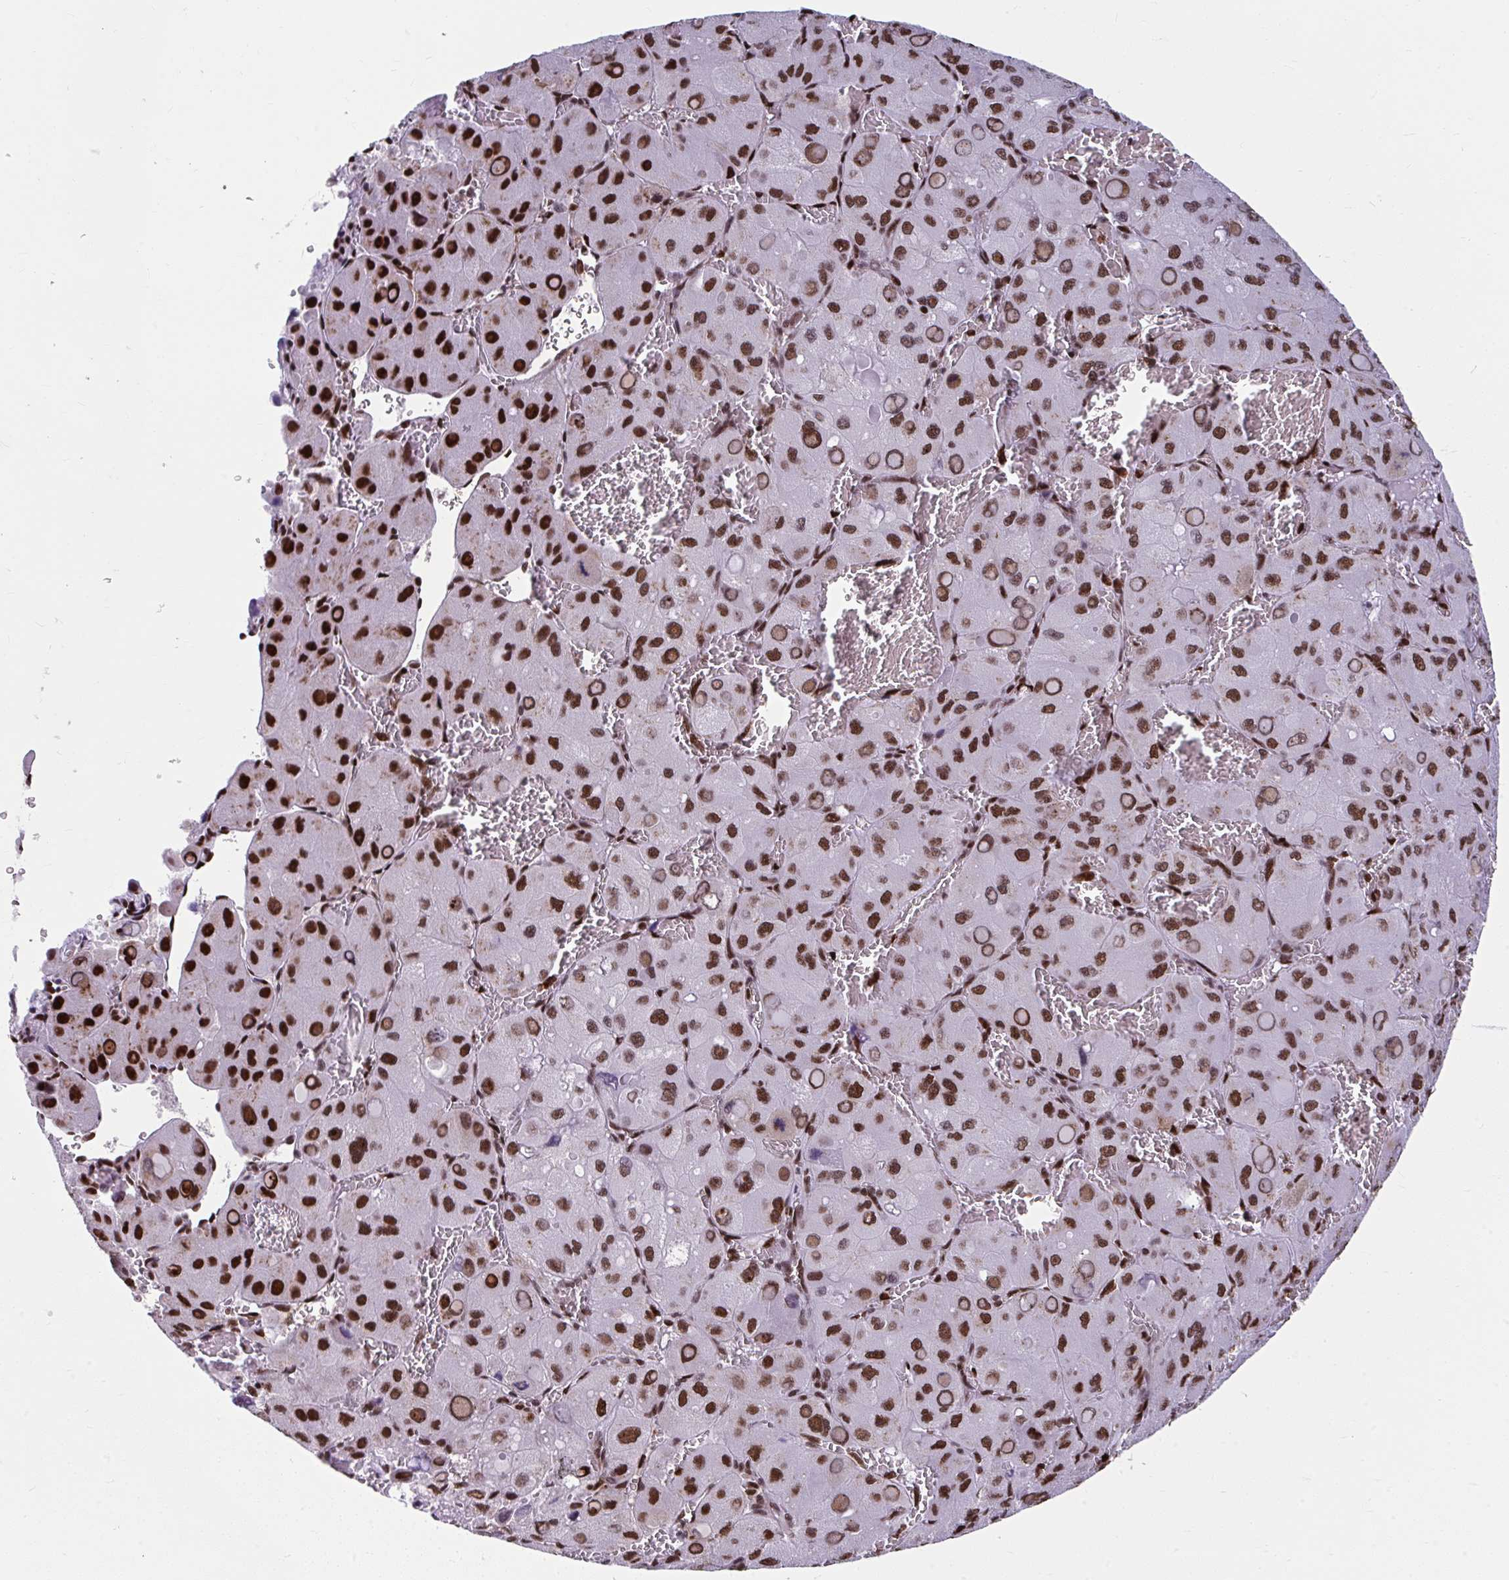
{"staining": {"intensity": "strong", "quantity": ">75%", "location": "nuclear"}, "tissue": "liver cancer", "cell_type": "Tumor cells", "image_type": "cancer", "snomed": [{"axis": "morphology", "description": "Carcinoma, Hepatocellular, NOS"}, {"axis": "topography", "description": "Liver"}], "caption": "Liver cancer stained with a protein marker shows strong staining in tumor cells.", "gene": "SLC35C2", "patient": {"sex": "male", "age": 27}}